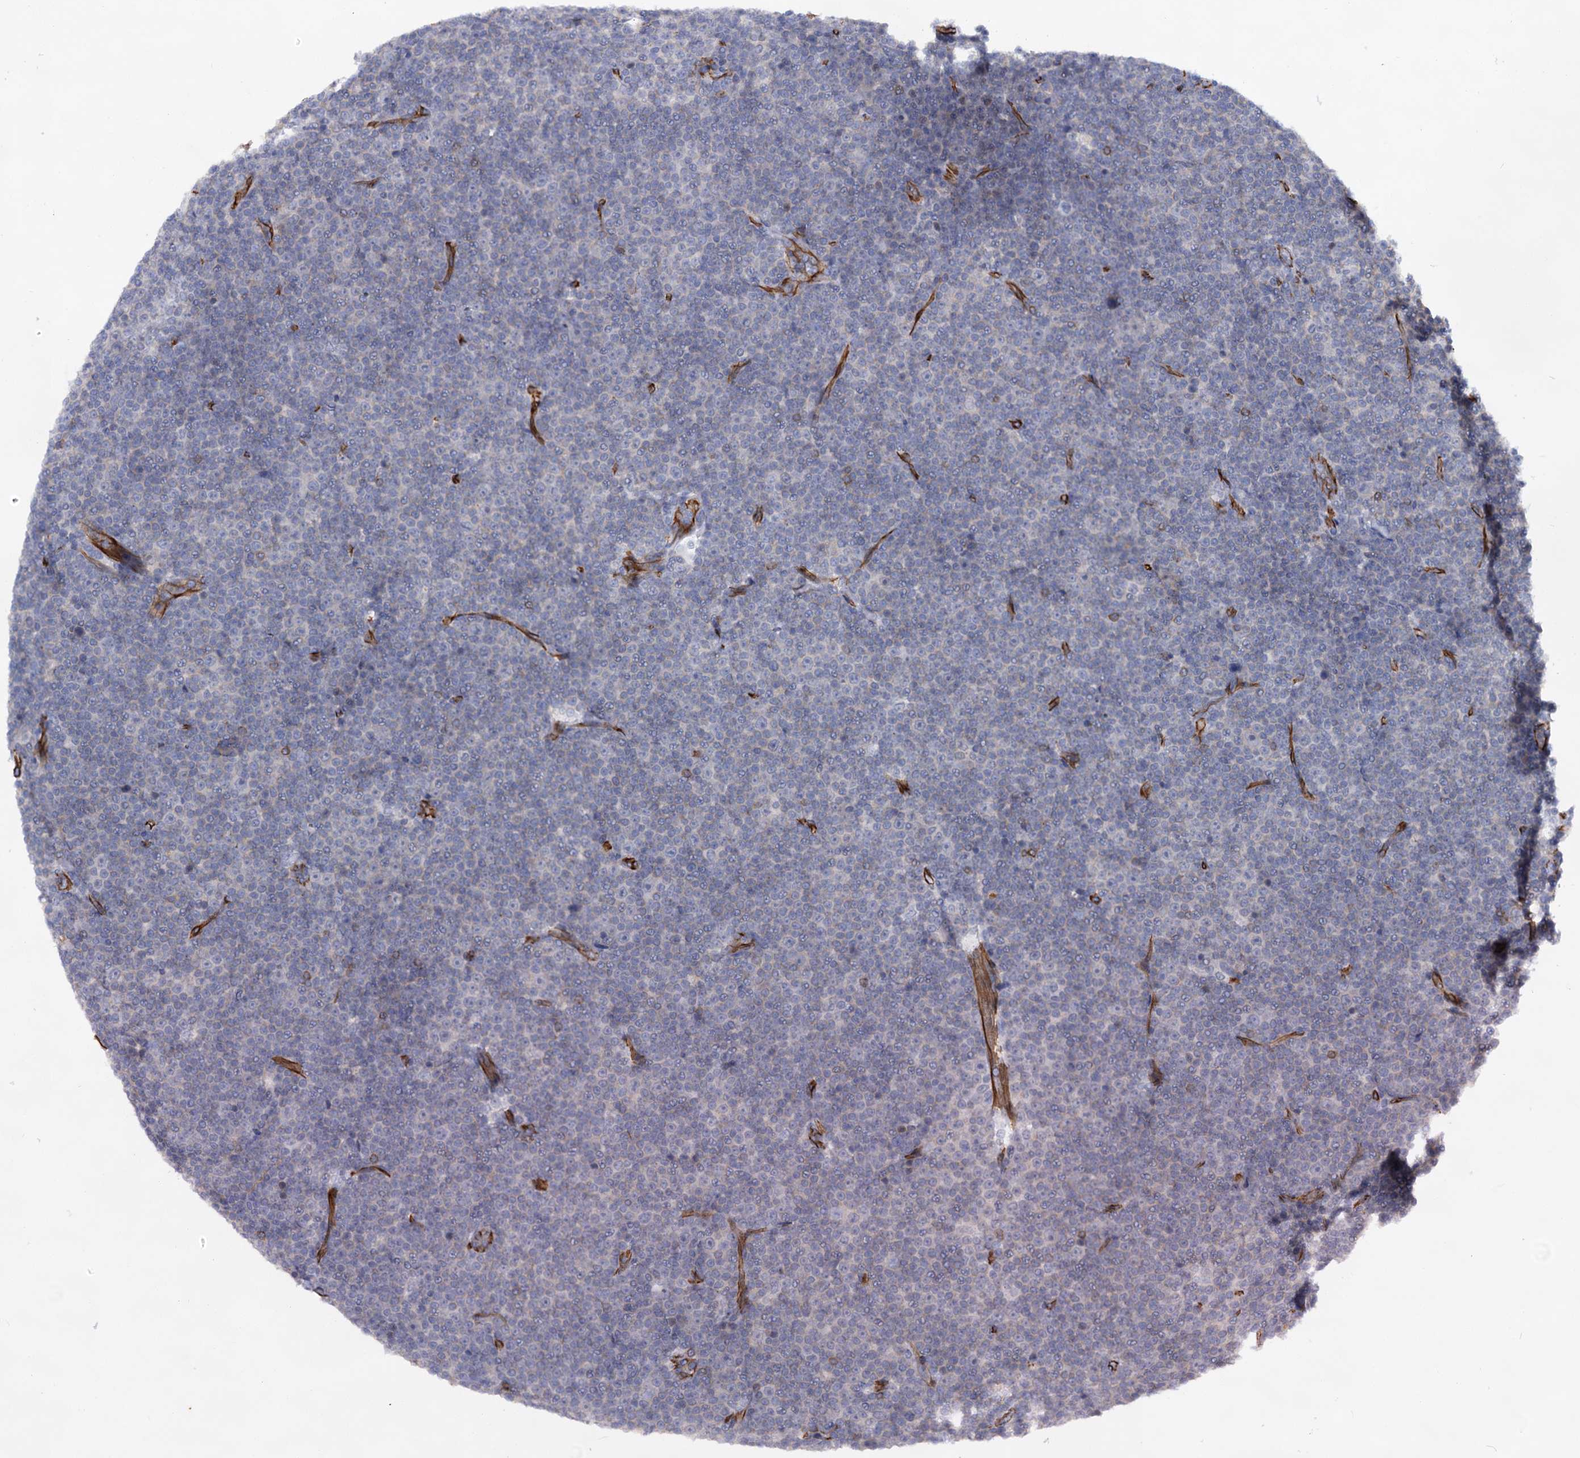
{"staining": {"intensity": "negative", "quantity": "none", "location": "none"}, "tissue": "lymphoma", "cell_type": "Tumor cells", "image_type": "cancer", "snomed": [{"axis": "morphology", "description": "Malignant lymphoma, non-Hodgkin's type, Low grade"}, {"axis": "topography", "description": "Lymph node"}], "caption": "Human lymphoma stained for a protein using immunohistochemistry reveals no staining in tumor cells.", "gene": "ABLIM1", "patient": {"sex": "female", "age": 67}}